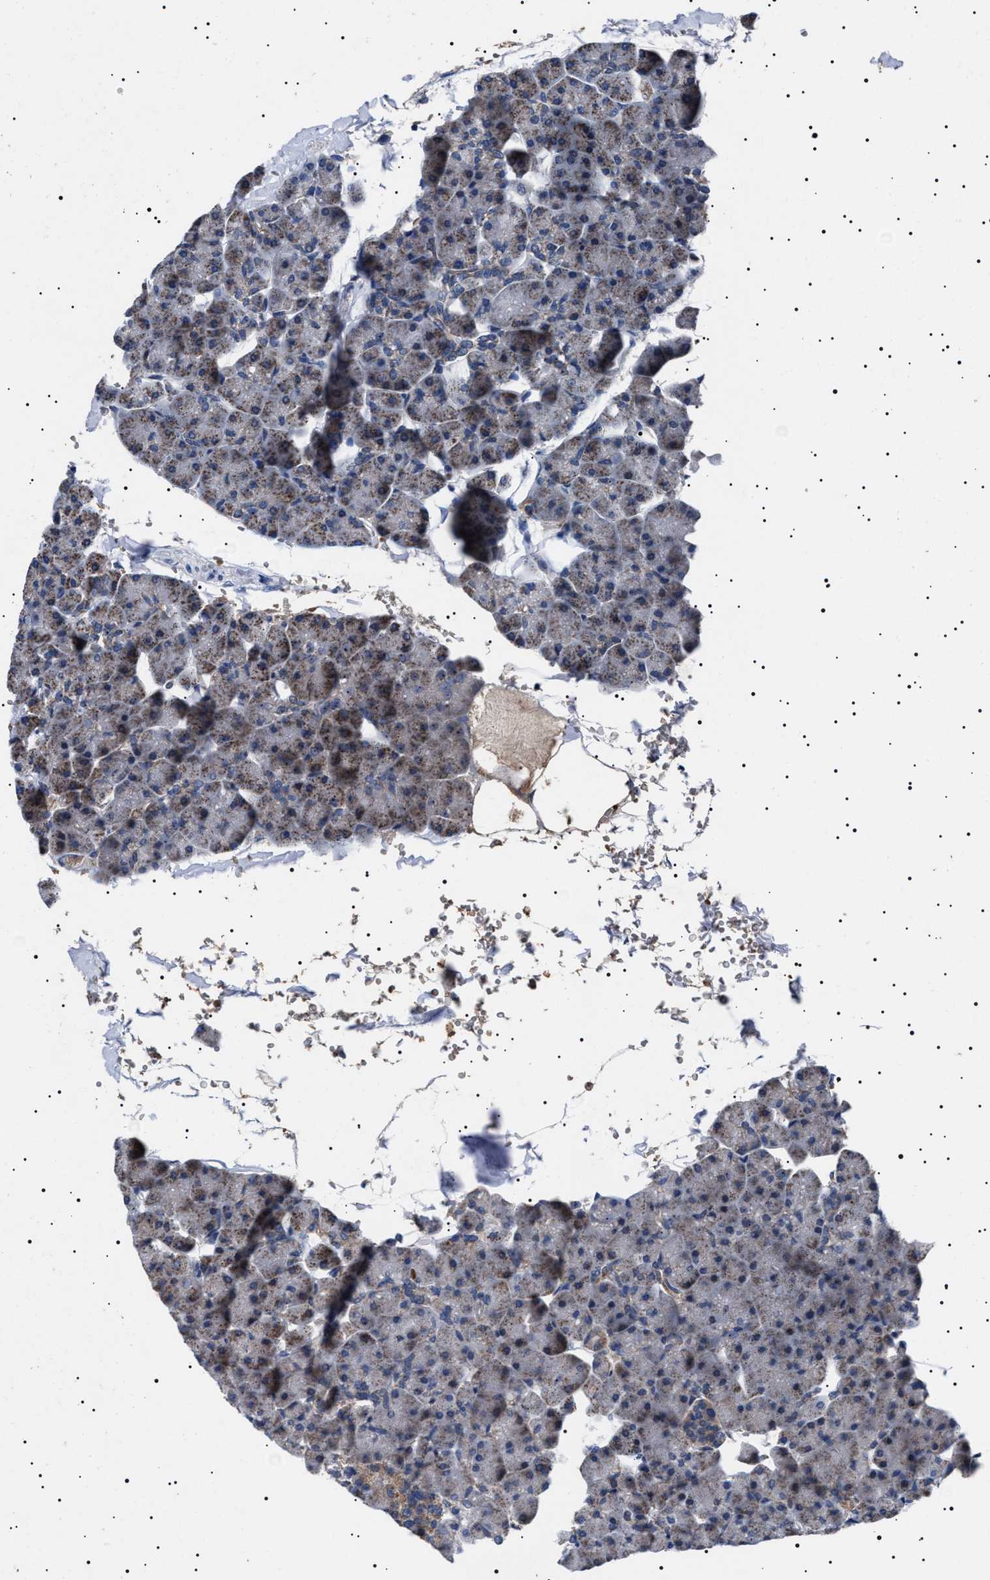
{"staining": {"intensity": "weak", "quantity": ">75%", "location": "cytoplasmic/membranous"}, "tissue": "pancreas", "cell_type": "Exocrine glandular cells", "image_type": "normal", "snomed": [{"axis": "morphology", "description": "Normal tissue, NOS"}, {"axis": "topography", "description": "Pancreas"}], "caption": "High-power microscopy captured an immunohistochemistry micrograph of normal pancreas, revealing weak cytoplasmic/membranous positivity in about >75% of exocrine glandular cells.", "gene": "PTRH1", "patient": {"sex": "male", "age": 35}}